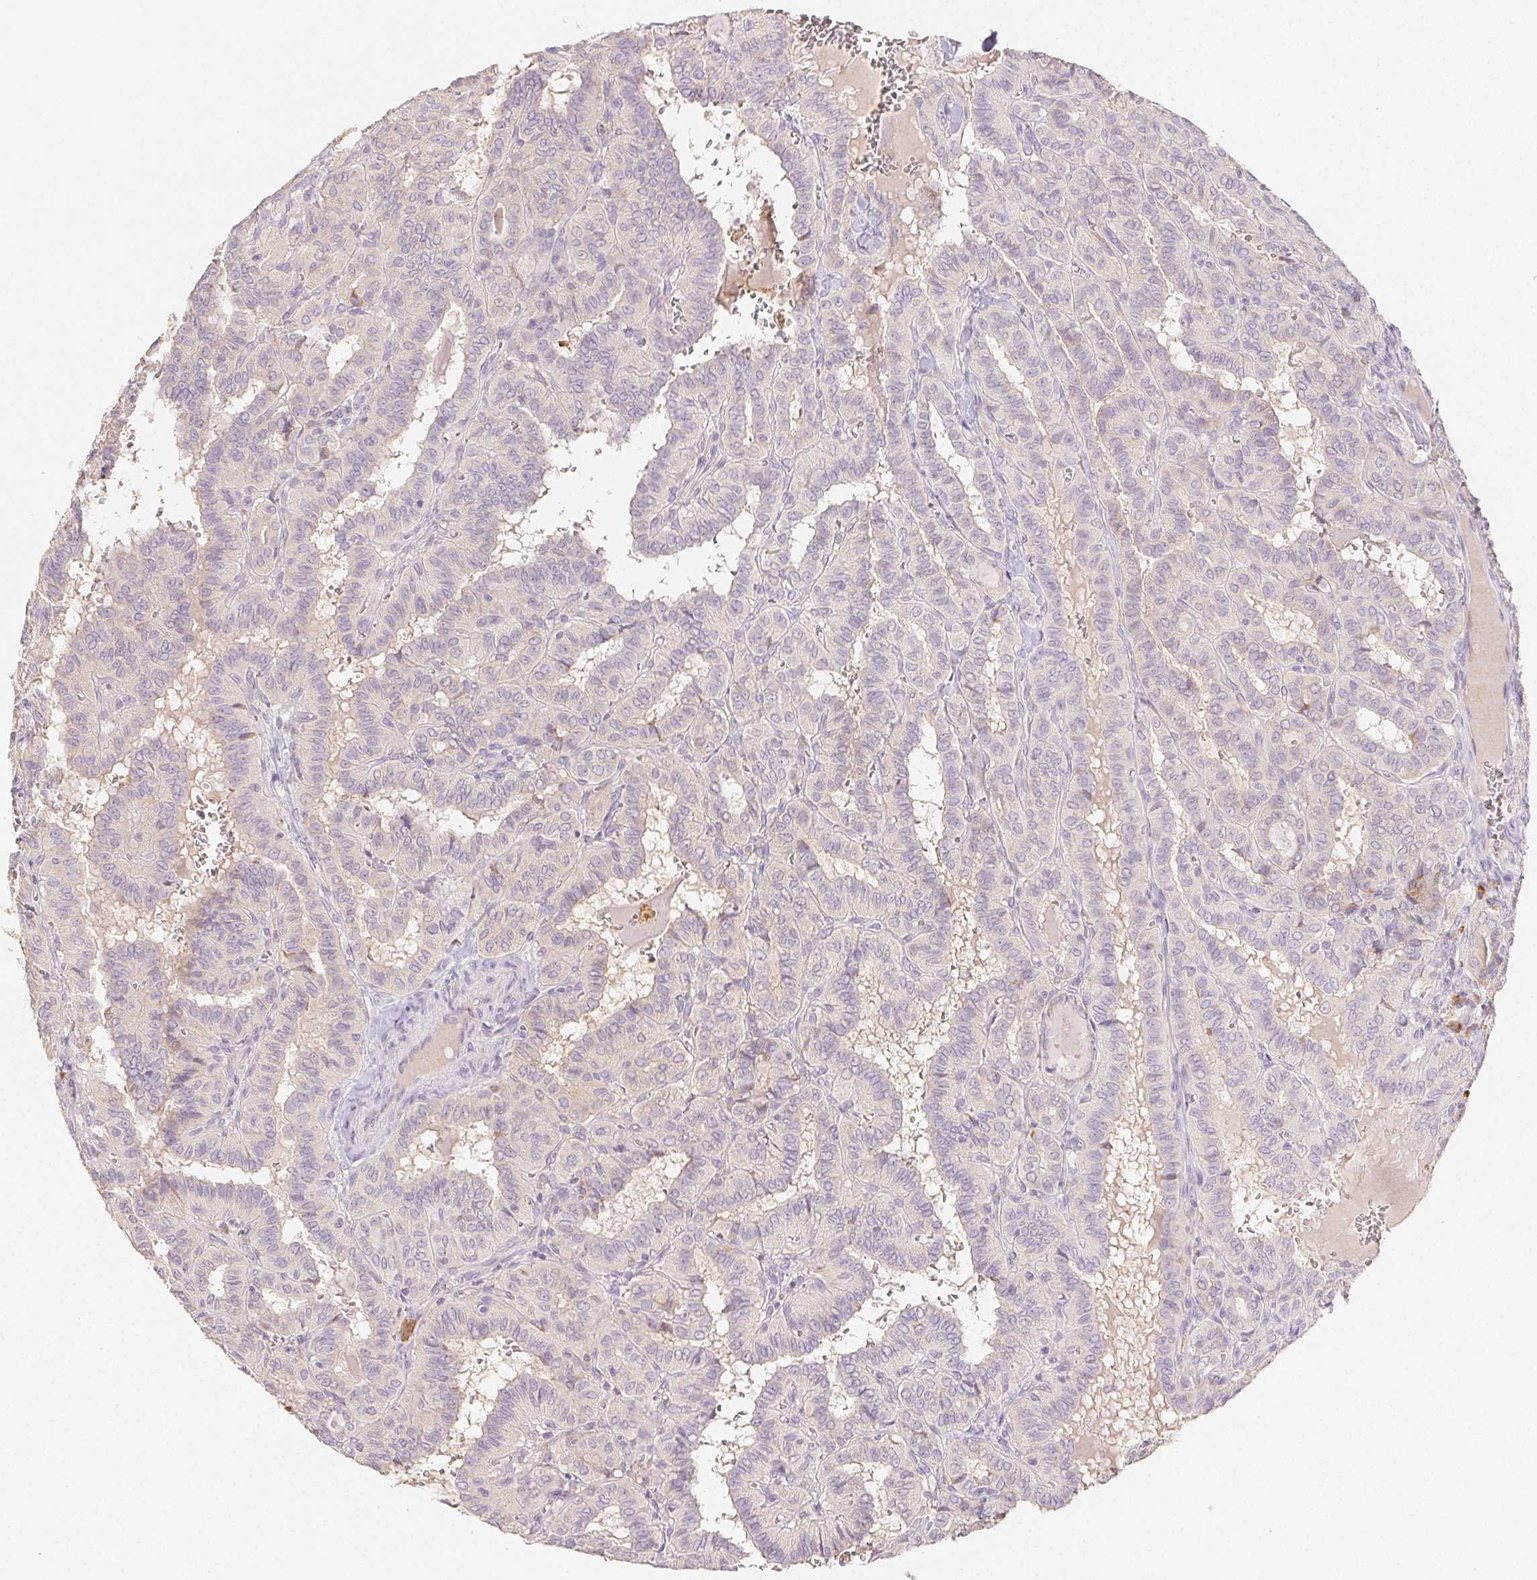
{"staining": {"intensity": "negative", "quantity": "none", "location": "none"}, "tissue": "thyroid cancer", "cell_type": "Tumor cells", "image_type": "cancer", "snomed": [{"axis": "morphology", "description": "Papillary adenocarcinoma, NOS"}, {"axis": "topography", "description": "Thyroid gland"}], "caption": "Histopathology image shows no significant protein staining in tumor cells of thyroid cancer (papillary adenocarcinoma). The staining is performed using DAB brown chromogen with nuclei counter-stained in using hematoxylin.", "gene": "ACVR1B", "patient": {"sex": "female", "age": 21}}